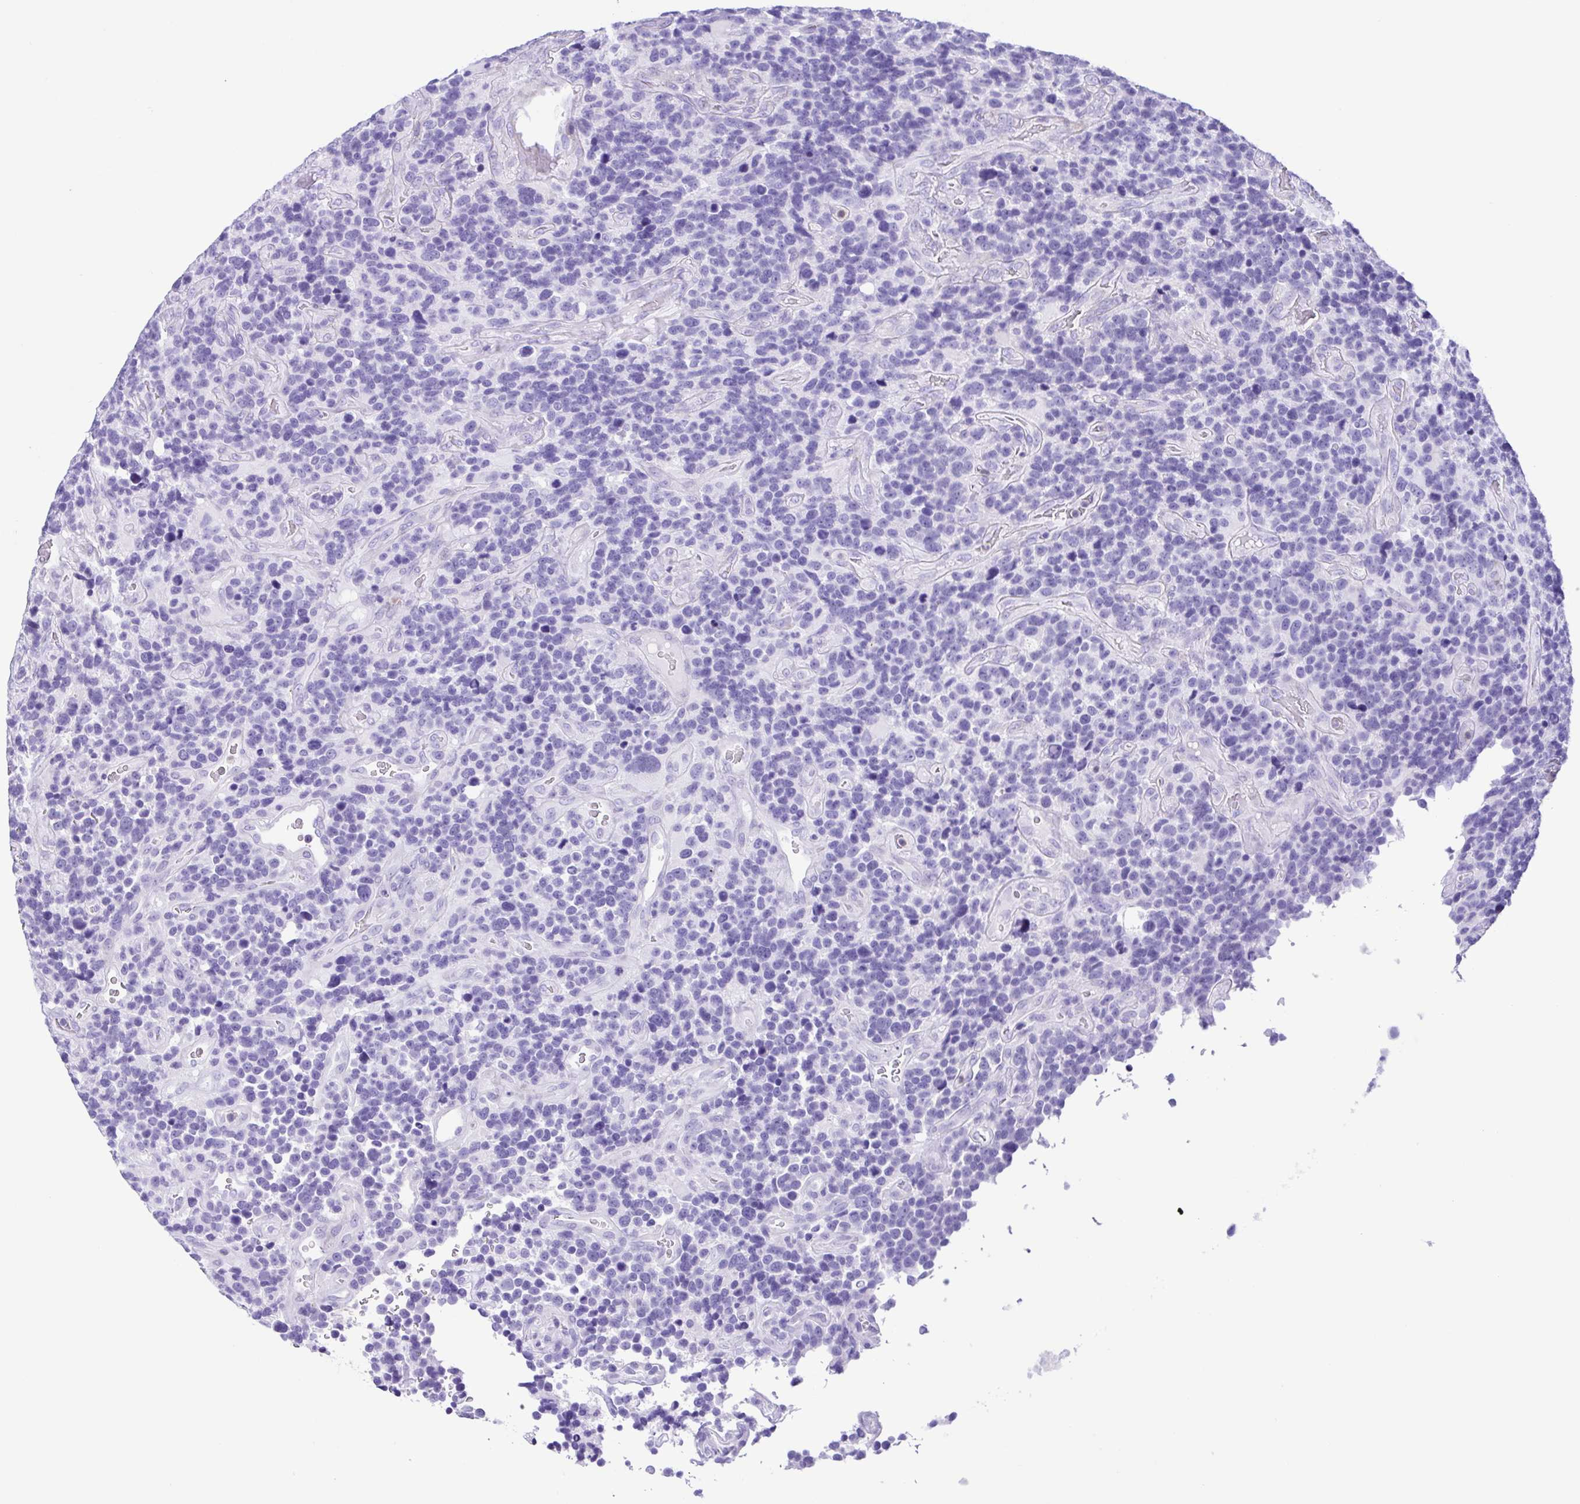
{"staining": {"intensity": "negative", "quantity": "none", "location": "none"}, "tissue": "glioma", "cell_type": "Tumor cells", "image_type": "cancer", "snomed": [{"axis": "morphology", "description": "Glioma, malignant, High grade"}, {"axis": "topography", "description": "Brain"}], "caption": "High power microscopy image of an IHC micrograph of malignant glioma (high-grade), revealing no significant positivity in tumor cells.", "gene": "GPR17", "patient": {"sex": "male", "age": 33}}